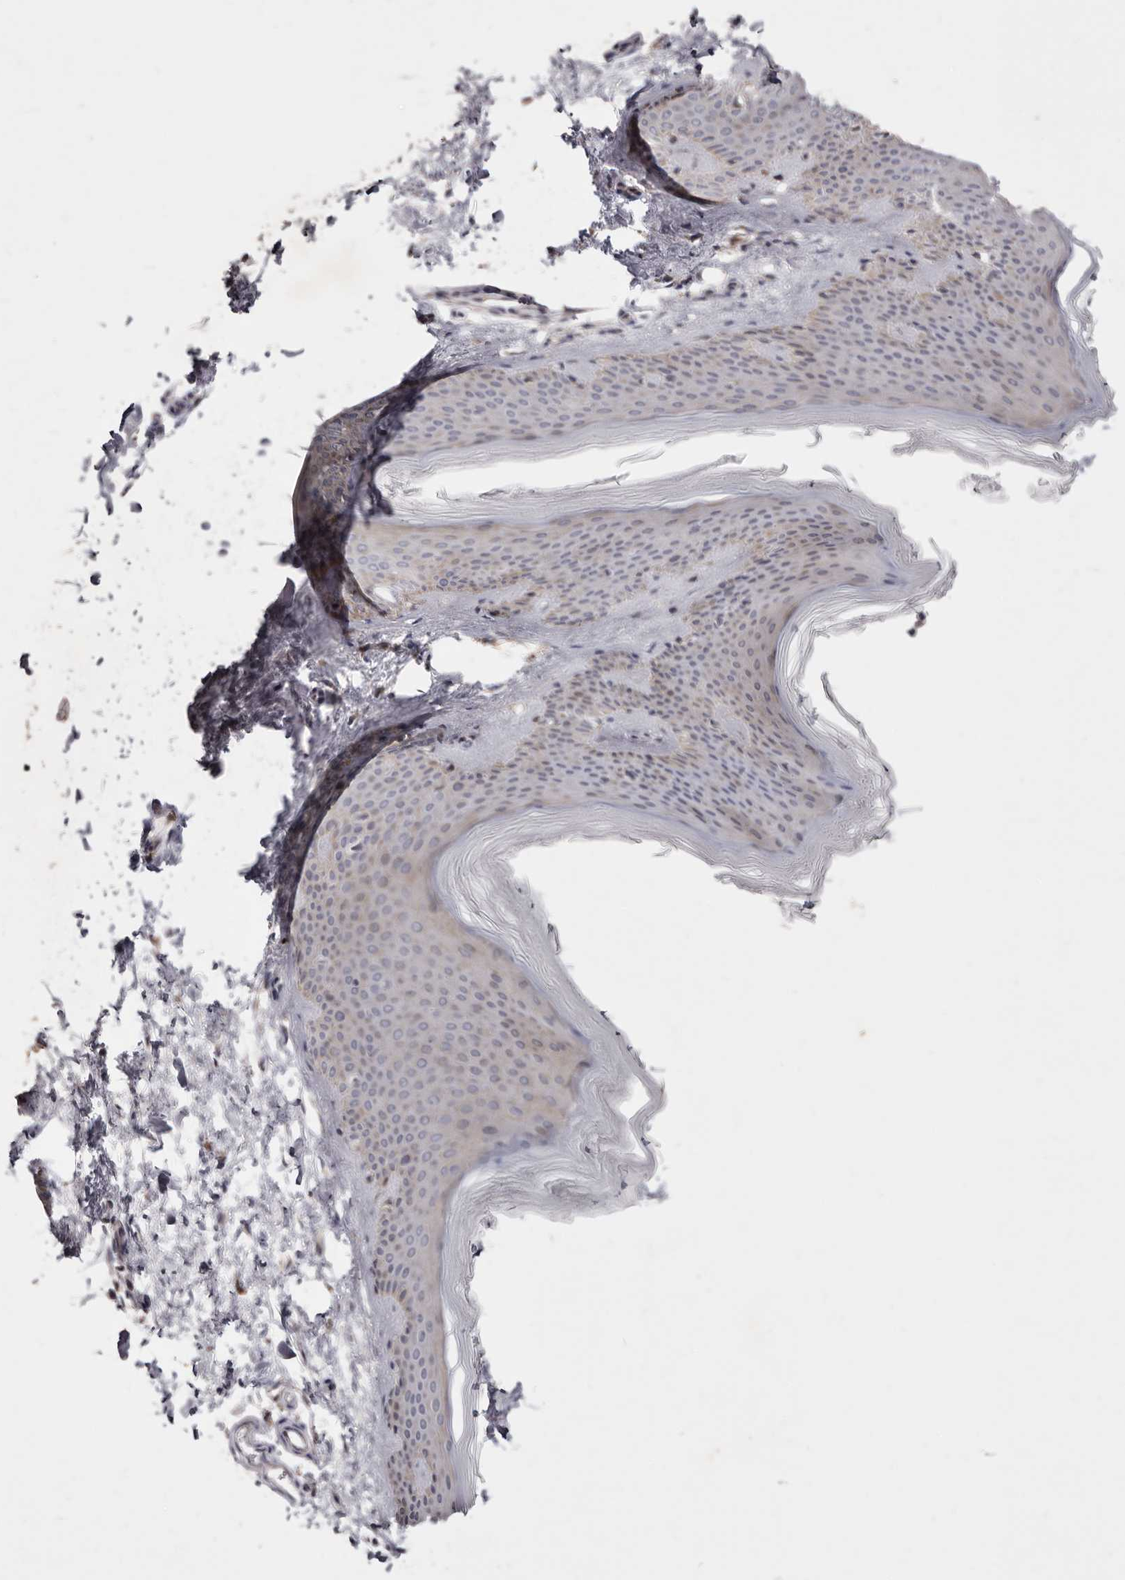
{"staining": {"intensity": "negative", "quantity": "none", "location": "none"}, "tissue": "skin", "cell_type": "Fibroblasts", "image_type": "normal", "snomed": [{"axis": "morphology", "description": "Normal tissue, NOS"}, {"axis": "topography", "description": "Skin"}], "caption": "This image is of normal skin stained with immunohistochemistry (IHC) to label a protein in brown with the nuclei are counter-stained blue. There is no positivity in fibroblasts.", "gene": "TIMM17B", "patient": {"sex": "female", "age": 27}}